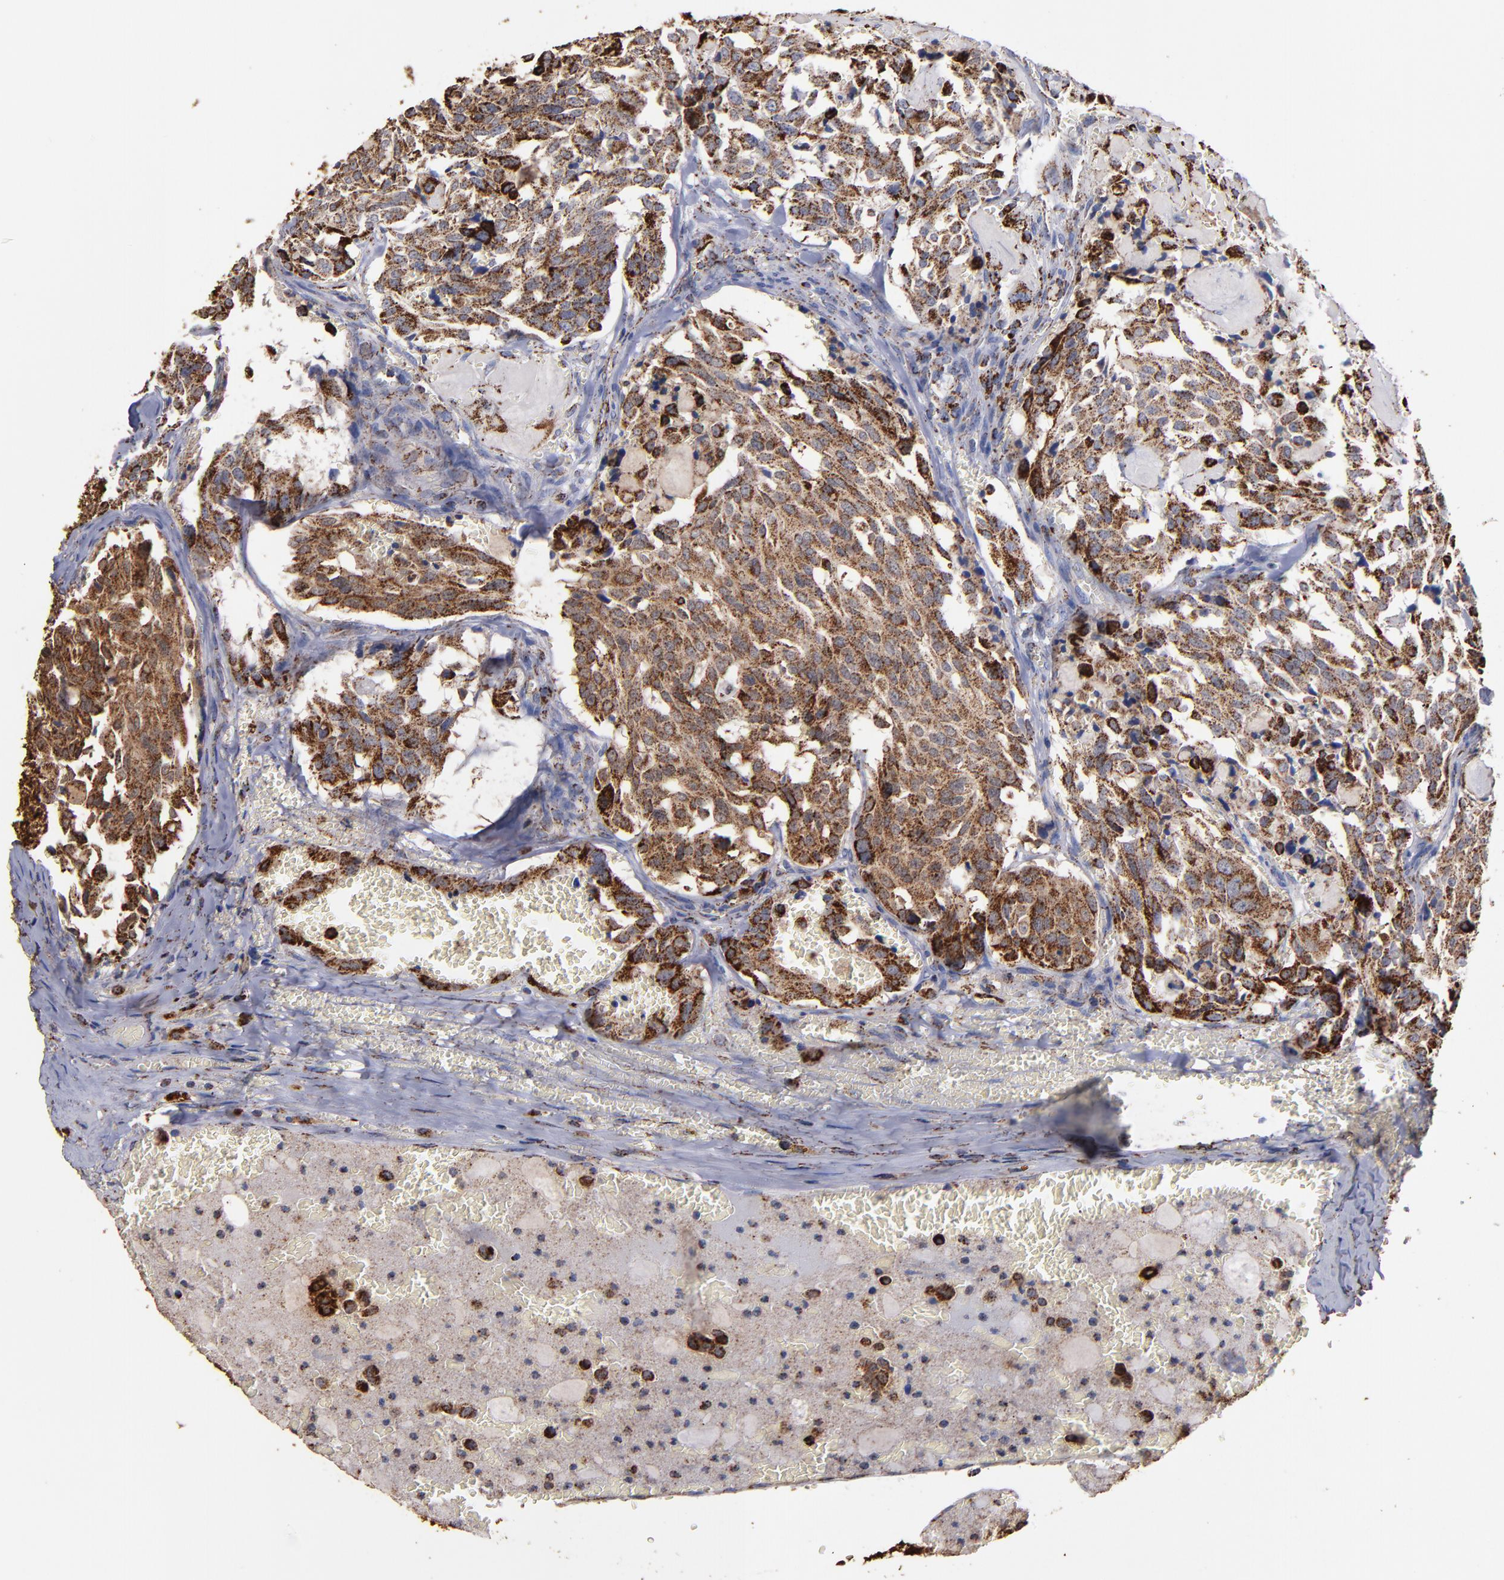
{"staining": {"intensity": "strong", "quantity": ">75%", "location": "cytoplasmic/membranous"}, "tissue": "thyroid cancer", "cell_type": "Tumor cells", "image_type": "cancer", "snomed": [{"axis": "morphology", "description": "Carcinoma, NOS"}, {"axis": "morphology", "description": "Carcinoid, malignant, NOS"}, {"axis": "topography", "description": "Thyroid gland"}], "caption": "Thyroid cancer stained for a protein (brown) exhibits strong cytoplasmic/membranous positive staining in about >75% of tumor cells.", "gene": "SOD2", "patient": {"sex": "male", "age": 33}}